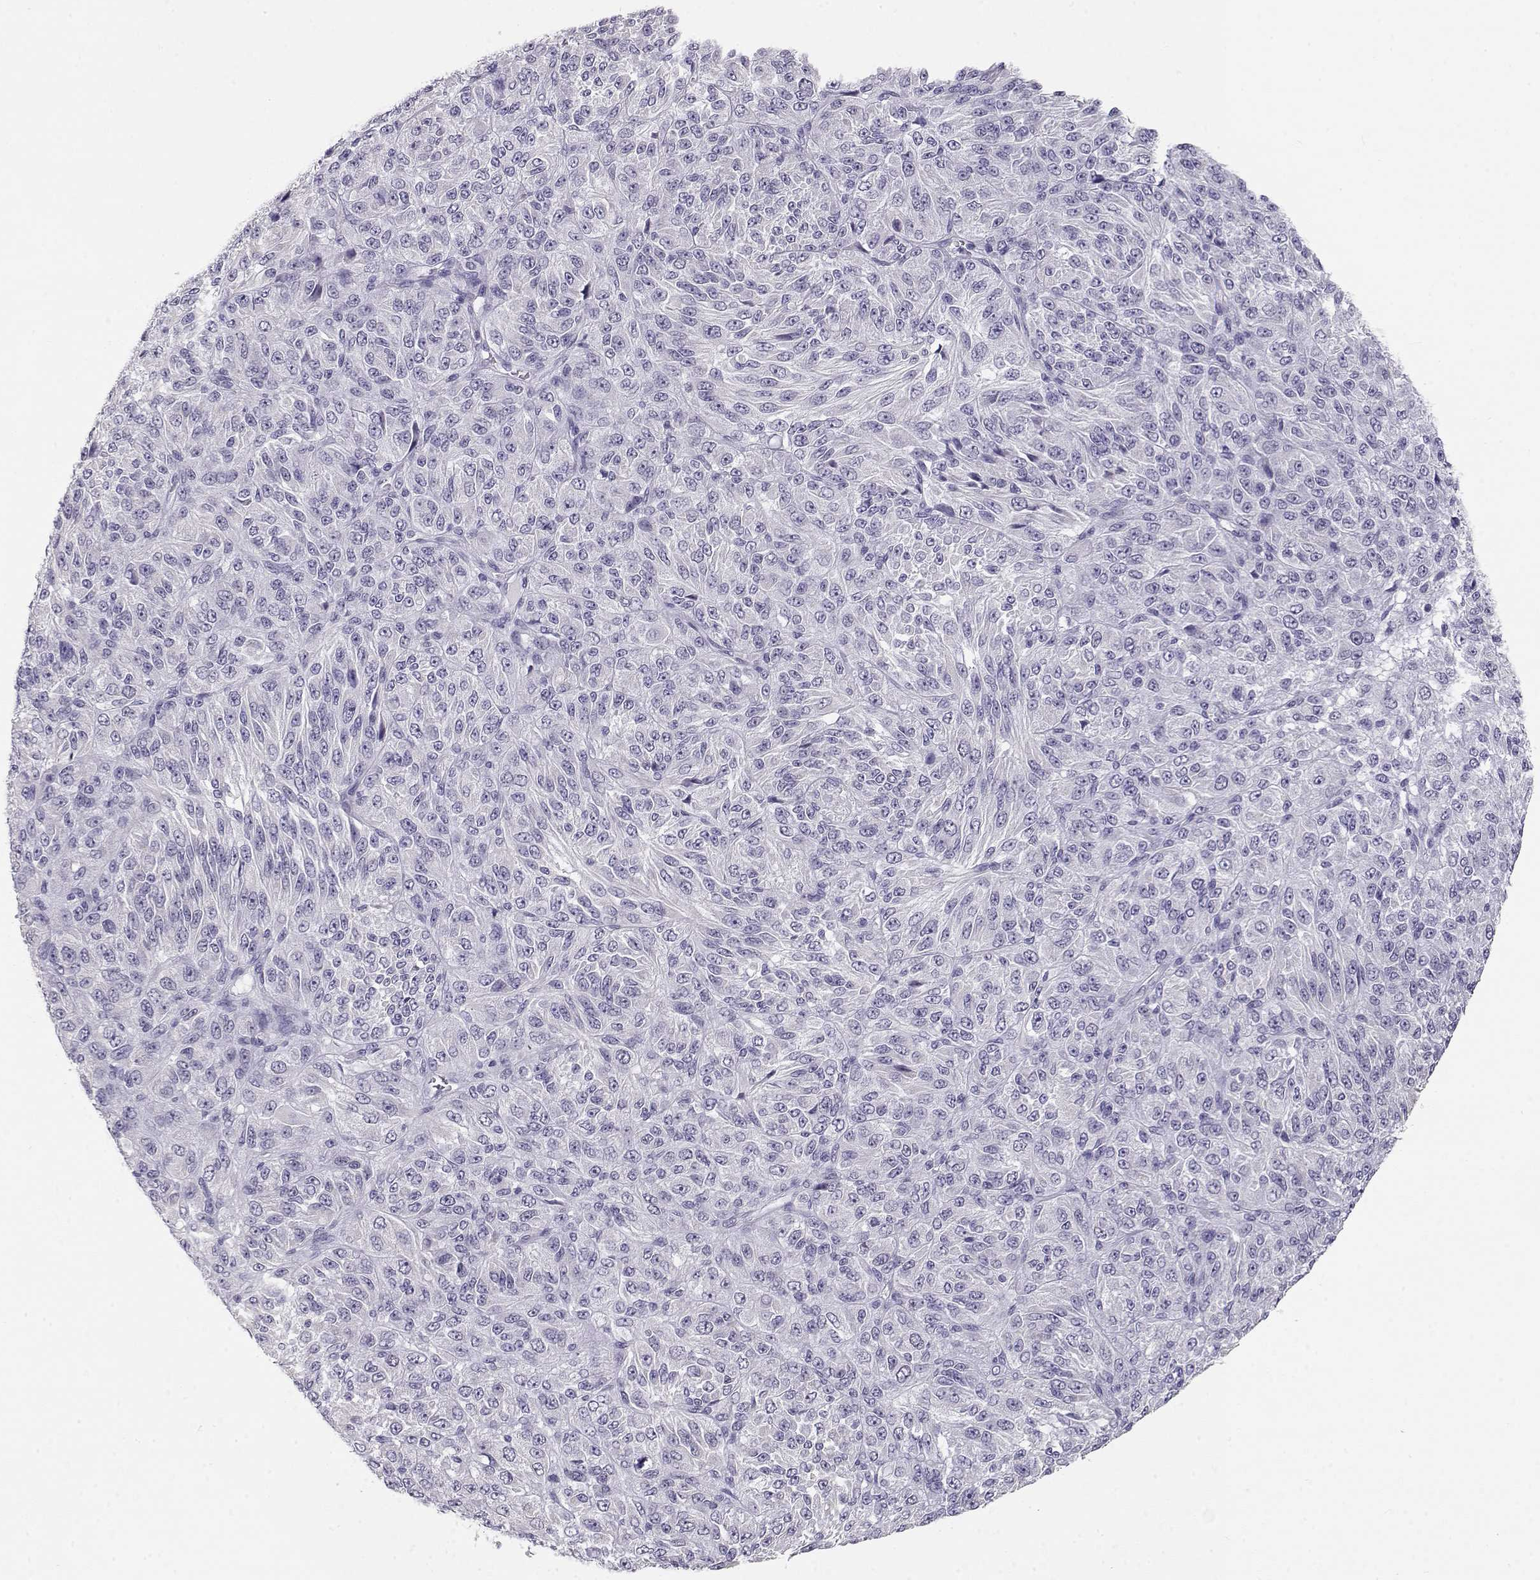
{"staining": {"intensity": "negative", "quantity": "none", "location": "none"}, "tissue": "melanoma", "cell_type": "Tumor cells", "image_type": "cancer", "snomed": [{"axis": "morphology", "description": "Malignant melanoma, Metastatic site"}, {"axis": "topography", "description": "Brain"}], "caption": "This is an immunohistochemistry micrograph of human malignant melanoma (metastatic site). There is no positivity in tumor cells.", "gene": "NUTM1", "patient": {"sex": "female", "age": 56}}